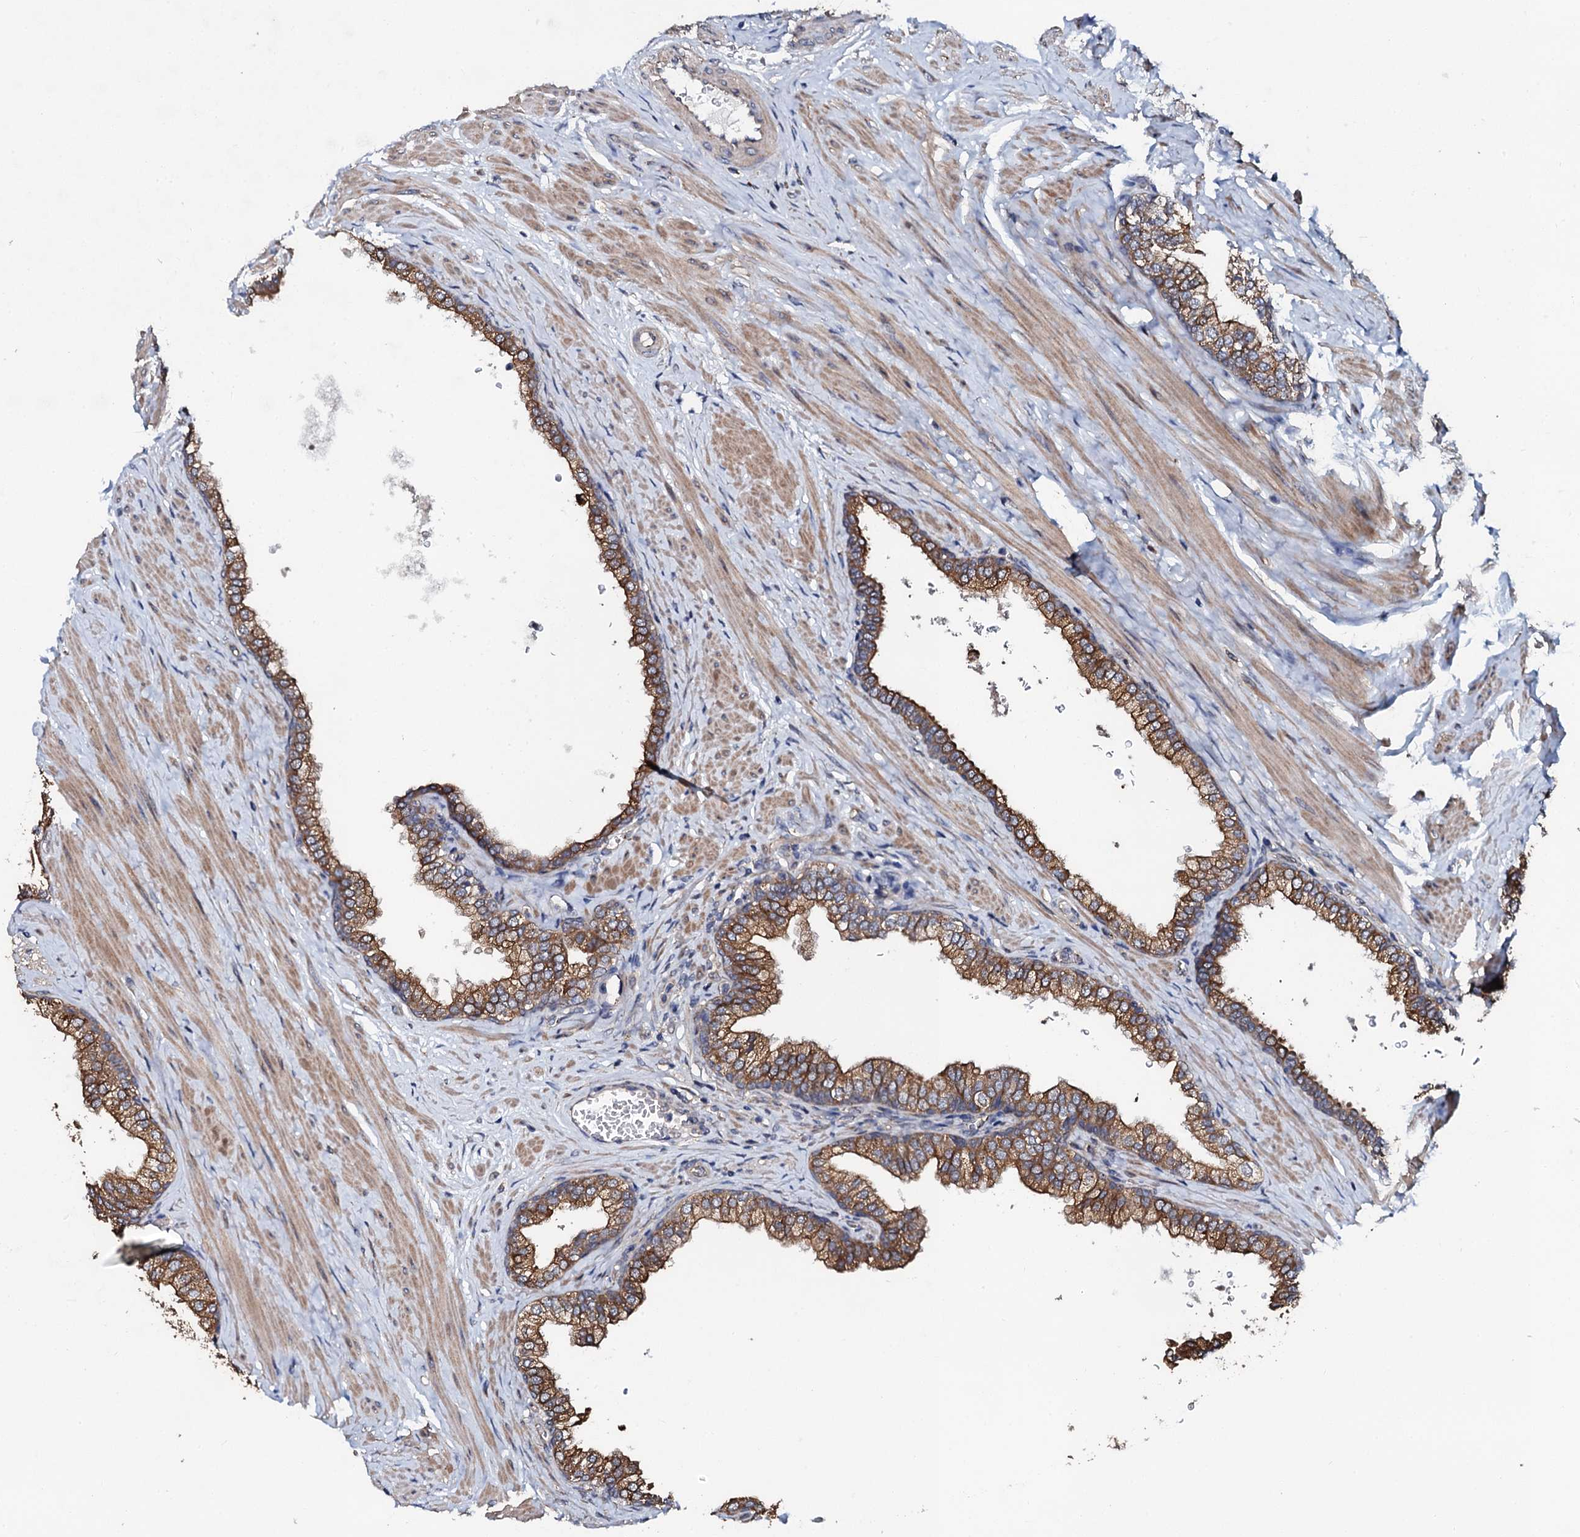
{"staining": {"intensity": "strong", "quantity": ">75%", "location": "cytoplasmic/membranous"}, "tissue": "prostate", "cell_type": "Glandular cells", "image_type": "normal", "snomed": [{"axis": "morphology", "description": "Normal tissue, NOS"}, {"axis": "morphology", "description": "Urothelial carcinoma, Low grade"}, {"axis": "topography", "description": "Urinary bladder"}, {"axis": "topography", "description": "Prostate"}], "caption": "Strong cytoplasmic/membranous protein staining is present in approximately >75% of glandular cells in prostate. Nuclei are stained in blue.", "gene": "GLCE", "patient": {"sex": "male", "age": 60}}